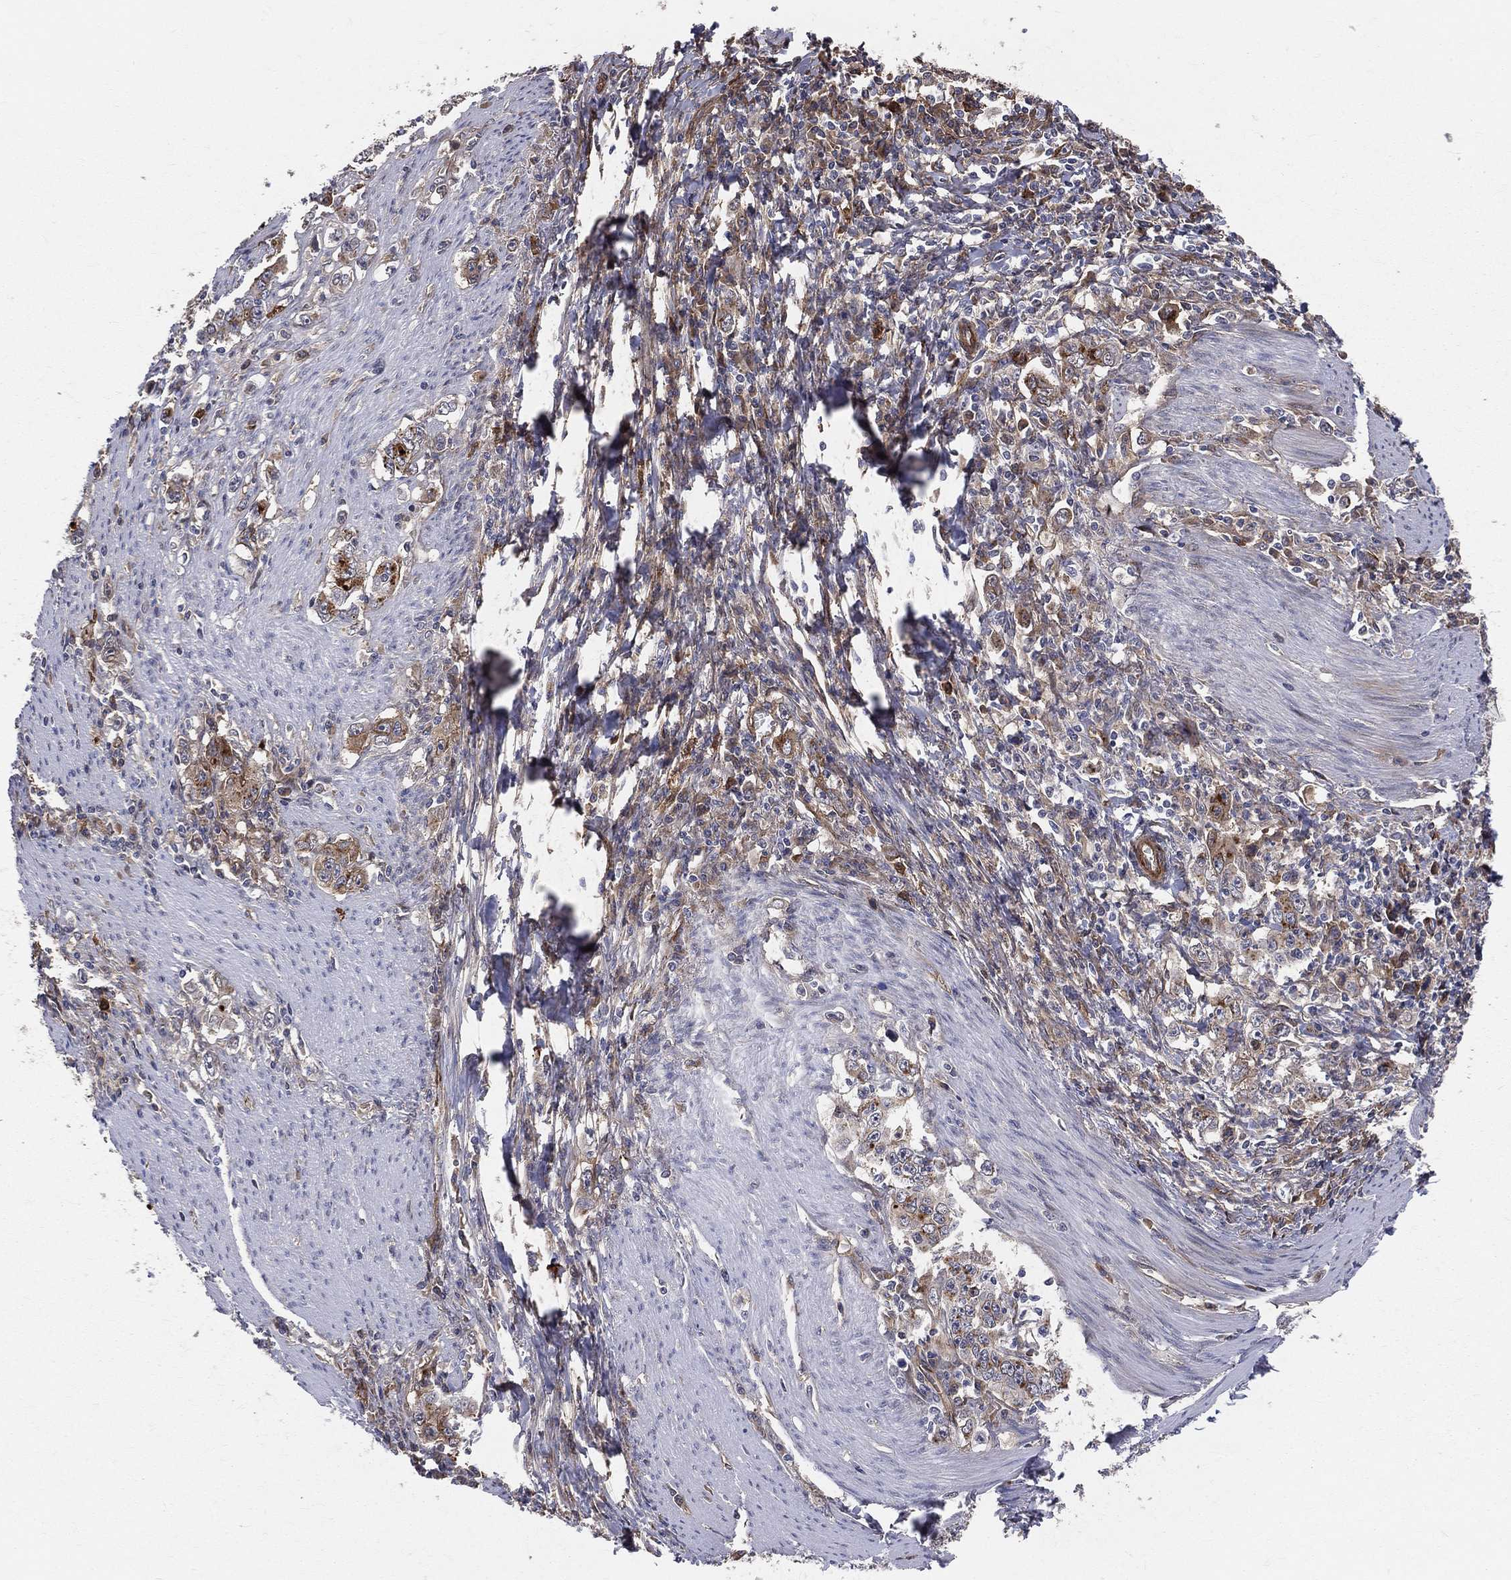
{"staining": {"intensity": "strong", "quantity": "25%-75%", "location": "cytoplasmic/membranous"}, "tissue": "stomach cancer", "cell_type": "Tumor cells", "image_type": "cancer", "snomed": [{"axis": "morphology", "description": "Adenocarcinoma, NOS"}, {"axis": "topography", "description": "Stomach, lower"}], "caption": "About 25%-75% of tumor cells in stomach cancer demonstrate strong cytoplasmic/membranous protein expression as visualized by brown immunohistochemical staining.", "gene": "ENTPD1", "patient": {"sex": "female", "age": 72}}